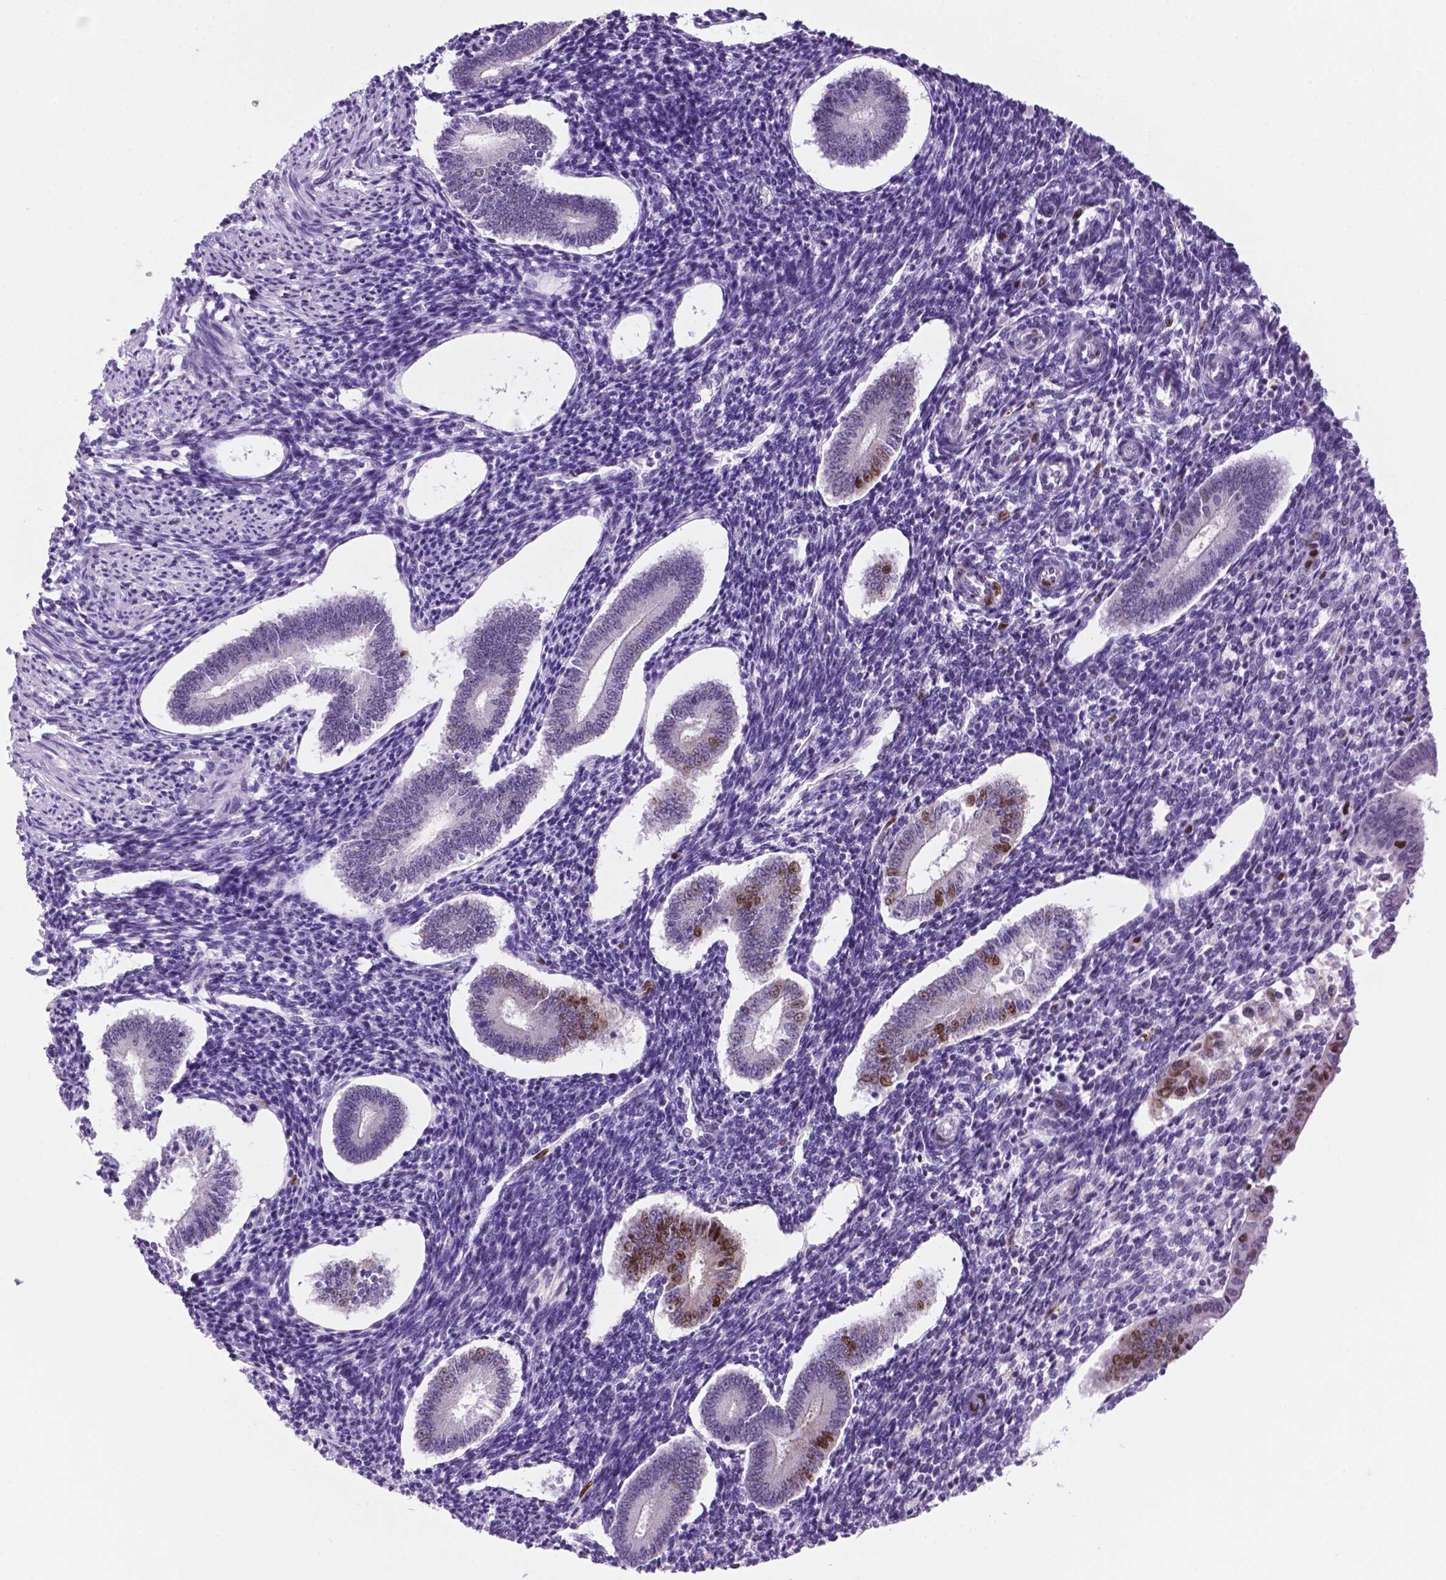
{"staining": {"intensity": "strong", "quantity": "<25%", "location": "nuclear"}, "tissue": "endometrium", "cell_type": "Cells in endometrial stroma", "image_type": "normal", "snomed": [{"axis": "morphology", "description": "Normal tissue, NOS"}, {"axis": "topography", "description": "Endometrium"}], "caption": "This micrograph demonstrates immunohistochemistry (IHC) staining of unremarkable endometrium, with medium strong nuclear expression in about <25% of cells in endometrial stroma.", "gene": "NCAPH2", "patient": {"sex": "female", "age": 40}}